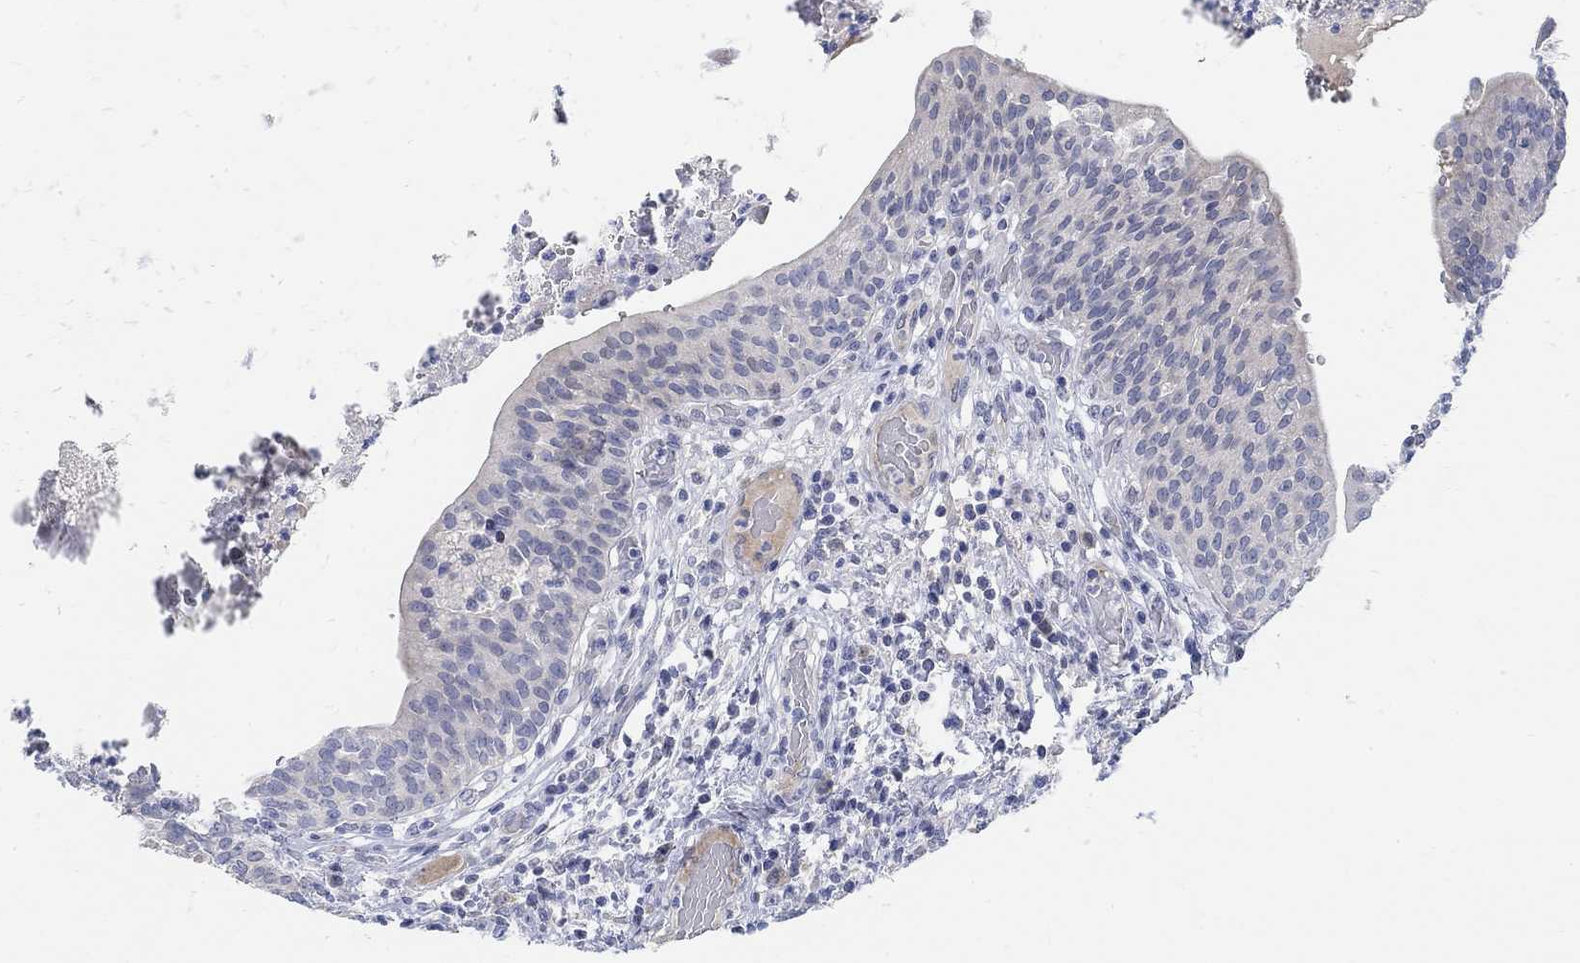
{"staining": {"intensity": "negative", "quantity": "none", "location": "none"}, "tissue": "urinary bladder", "cell_type": "Urothelial cells", "image_type": "normal", "snomed": [{"axis": "morphology", "description": "Normal tissue, NOS"}, {"axis": "topography", "description": "Urinary bladder"}], "caption": "Urothelial cells show no significant expression in unremarkable urinary bladder. Nuclei are stained in blue.", "gene": "SNTG2", "patient": {"sex": "male", "age": 66}}